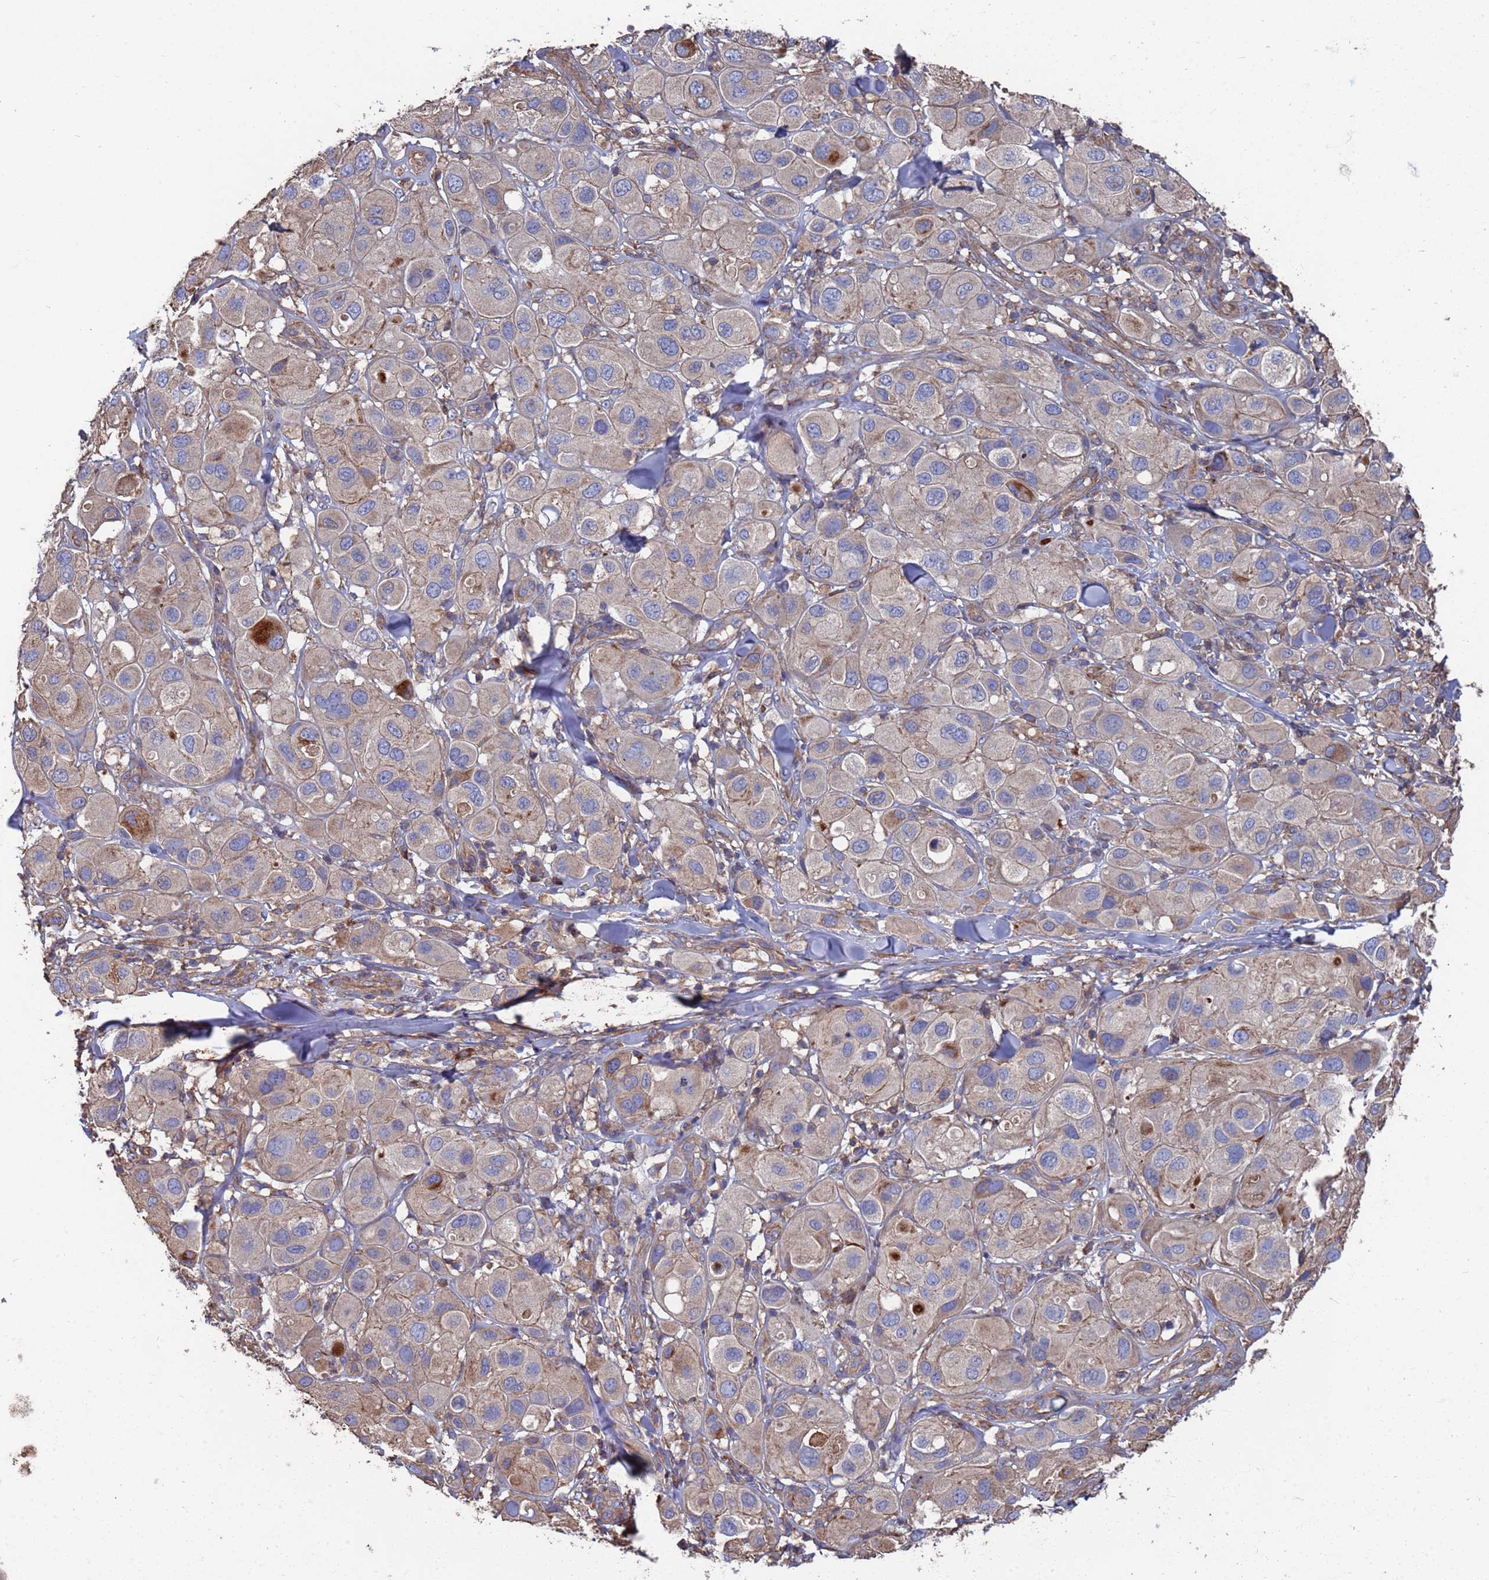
{"staining": {"intensity": "negative", "quantity": "none", "location": "none"}, "tissue": "melanoma", "cell_type": "Tumor cells", "image_type": "cancer", "snomed": [{"axis": "morphology", "description": "Malignant melanoma, Metastatic site"}, {"axis": "topography", "description": "Skin"}], "caption": "Immunohistochemistry (IHC) image of human melanoma stained for a protein (brown), which reveals no staining in tumor cells.", "gene": "PYCR1", "patient": {"sex": "male", "age": 41}}